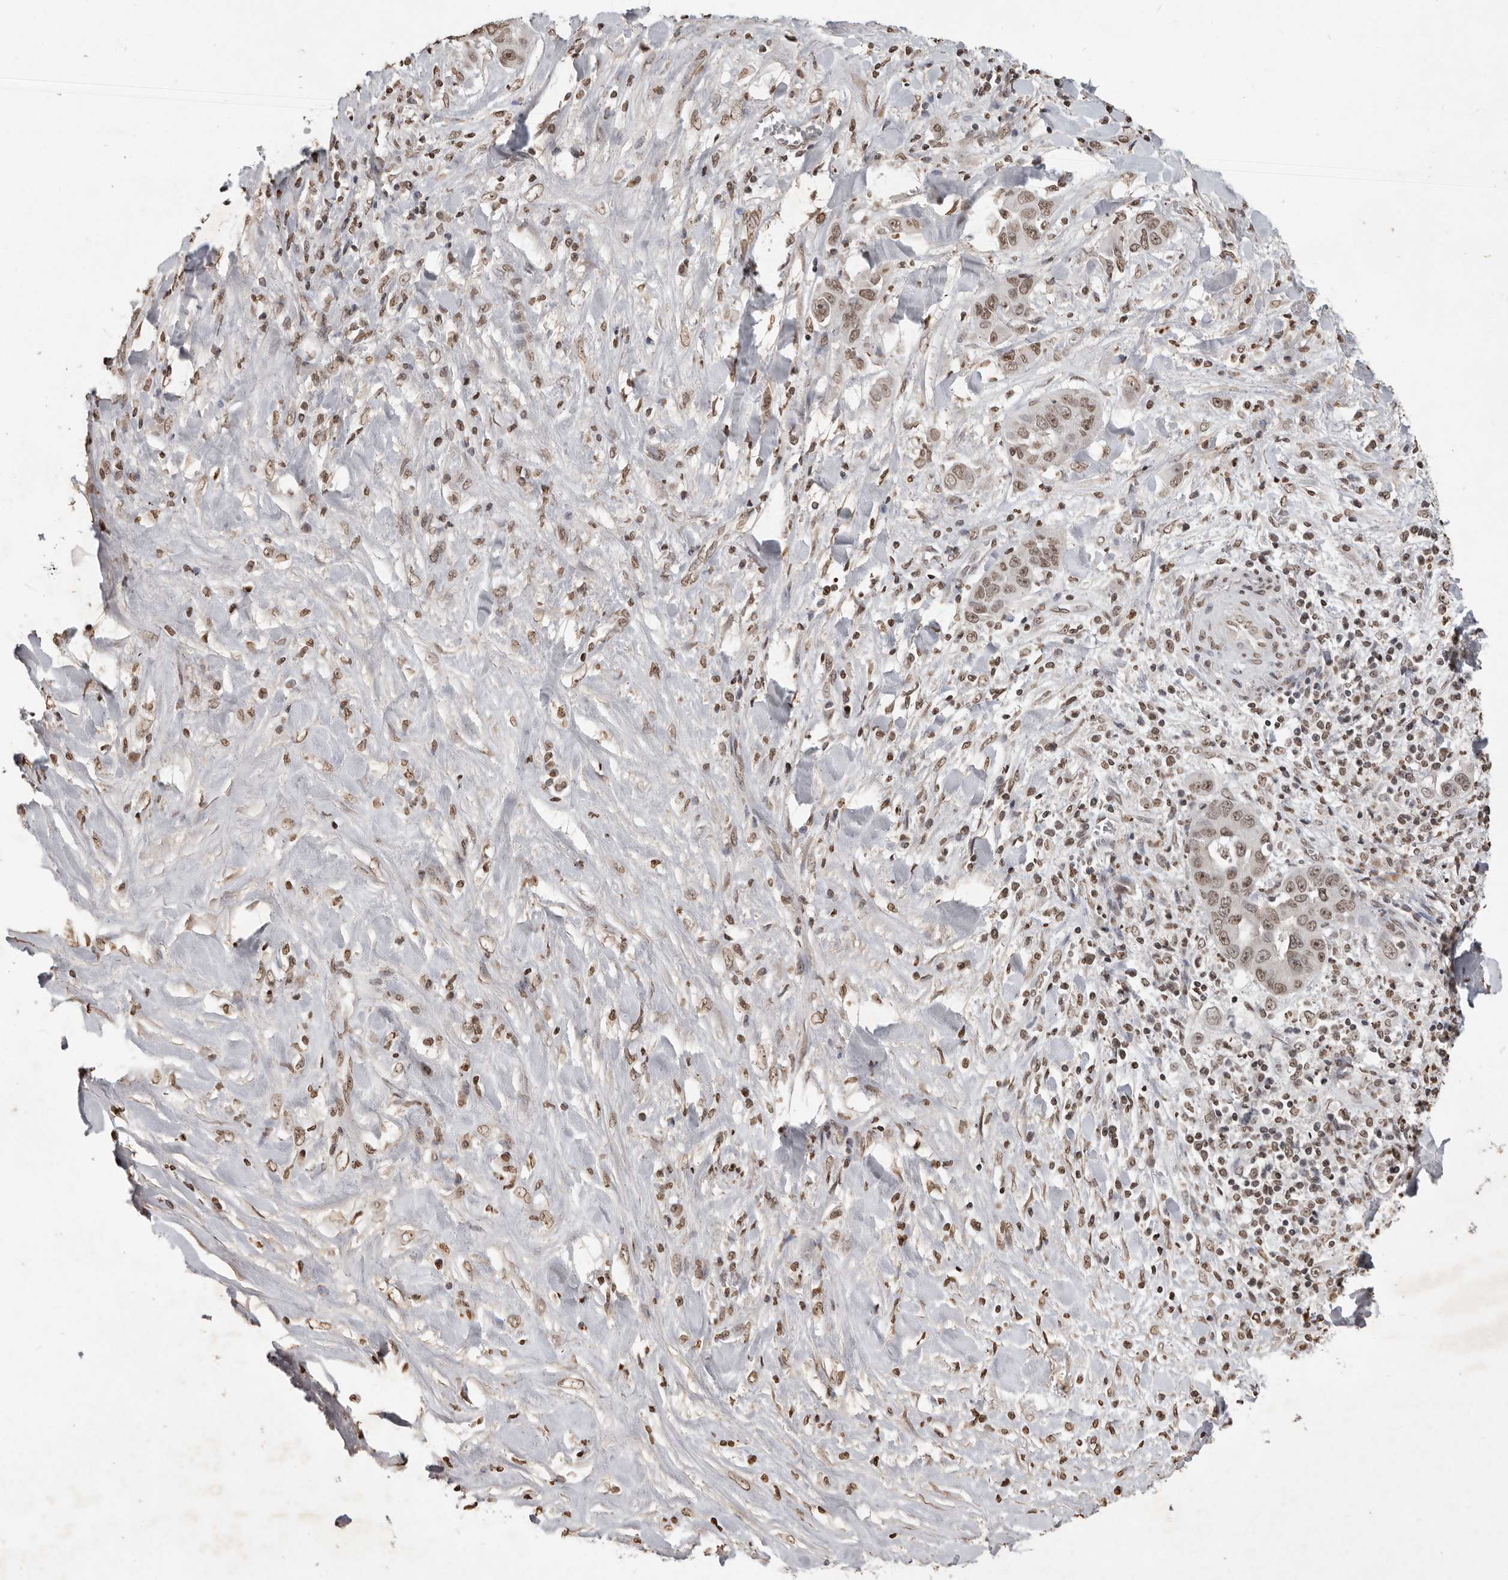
{"staining": {"intensity": "weak", "quantity": ">75%", "location": "nuclear"}, "tissue": "liver cancer", "cell_type": "Tumor cells", "image_type": "cancer", "snomed": [{"axis": "morphology", "description": "Cholangiocarcinoma"}, {"axis": "topography", "description": "Liver"}], "caption": "Immunohistochemistry (DAB) staining of human liver cholangiocarcinoma demonstrates weak nuclear protein positivity in about >75% of tumor cells.", "gene": "WDR45", "patient": {"sex": "female", "age": 52}}